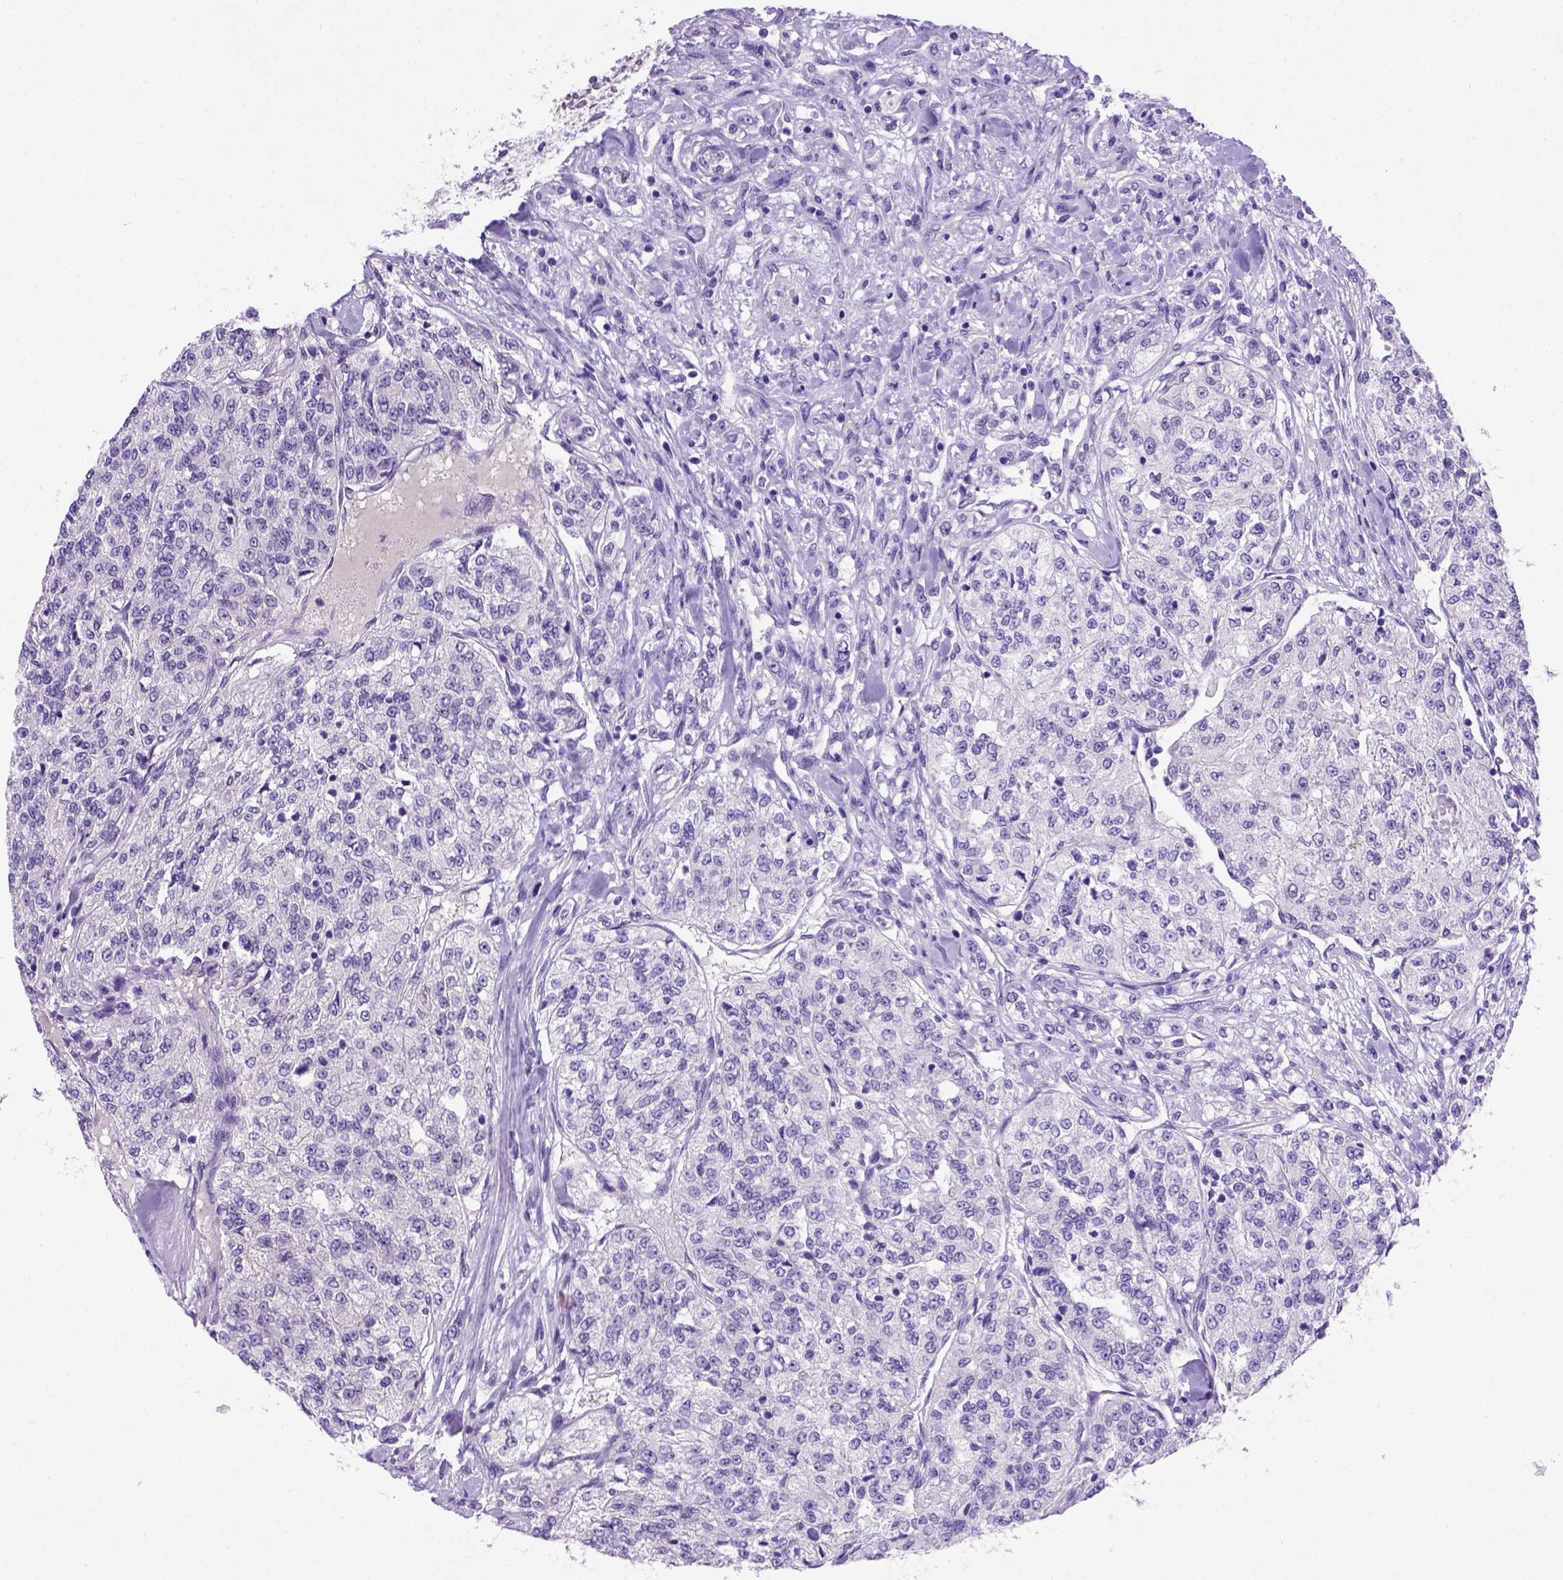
{"staining": {"intensity": "negative", "quantity": "none", "location": "none"}, "tissue": "renal cancer", "cell_type": "Tumor cells", "image_type": "cancer", "snomed": [{"axis": "morphology", "description": "Adenocarcinoma, NOS"}, {"axis": "topography", "description": "Kidney"}], "caption": "Tumor cells show no significant protein expression in renal cancer. The staining is performed using DAB (3,3'-diaminobenzidine) brown chromogen with nuclei counter-stained in using hematoxylin.", "gene": "FAM81B", "patient": {"sex": "female", "age": 63}}